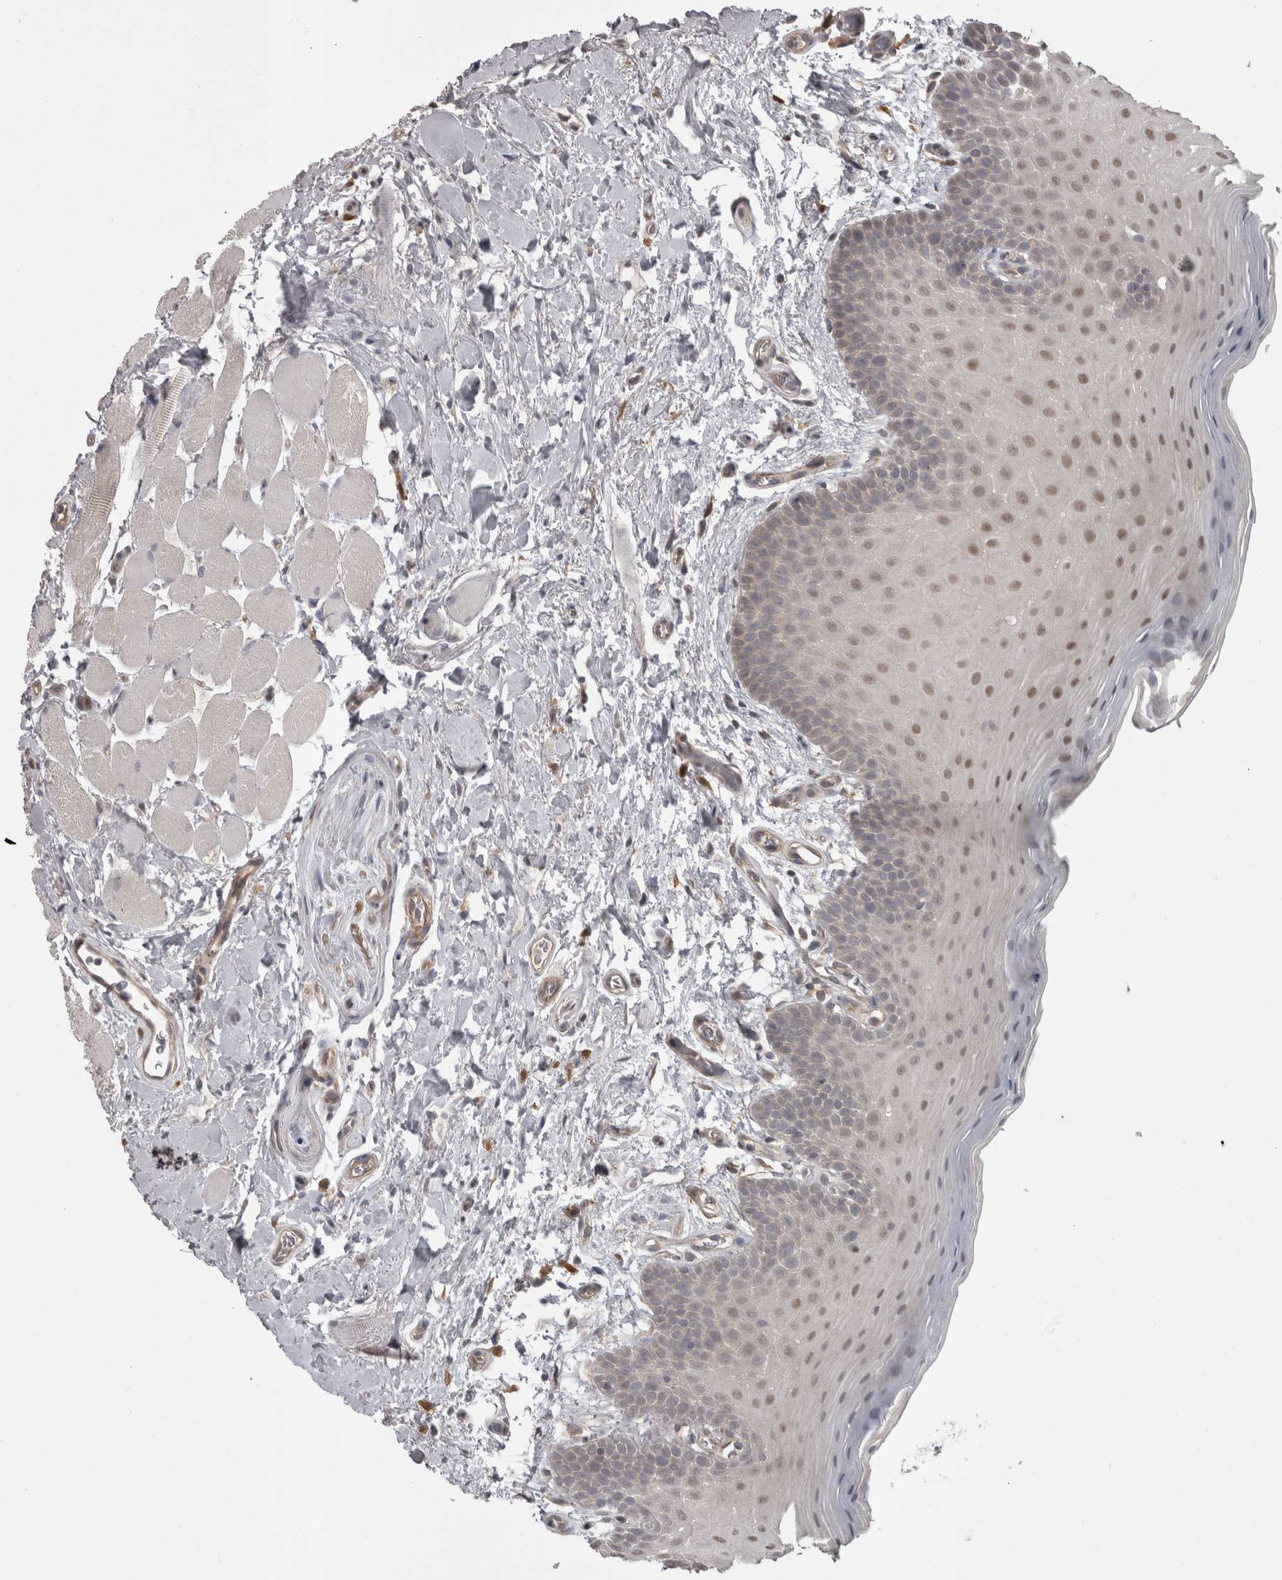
{"staining": {"intensity": "moderate", "quantity": "<25%", "location": "nuclear"}, "tissue": "oral mucosa", "cell_type": "Squamous epithelial cells", "image_type": "normal", "snomed": [{"axis": "morphology", "description": "Normal tissue, NOS"}, {"axis": "topography", "description": "Oral tissue"}], "caption": "Oral mucosa stained with immunohistochemistry exhibits moderate nuclear staining in approximately <25% of squamous epithelial cells. (Stains: DAB (3,3'-diaminobenzidine) in brown, nuclei in blue, Microscopy: brightfield microscopy at high magnification).", "gene": "SLCO5A1", "patient": {"sex": "male", "age": 62}}